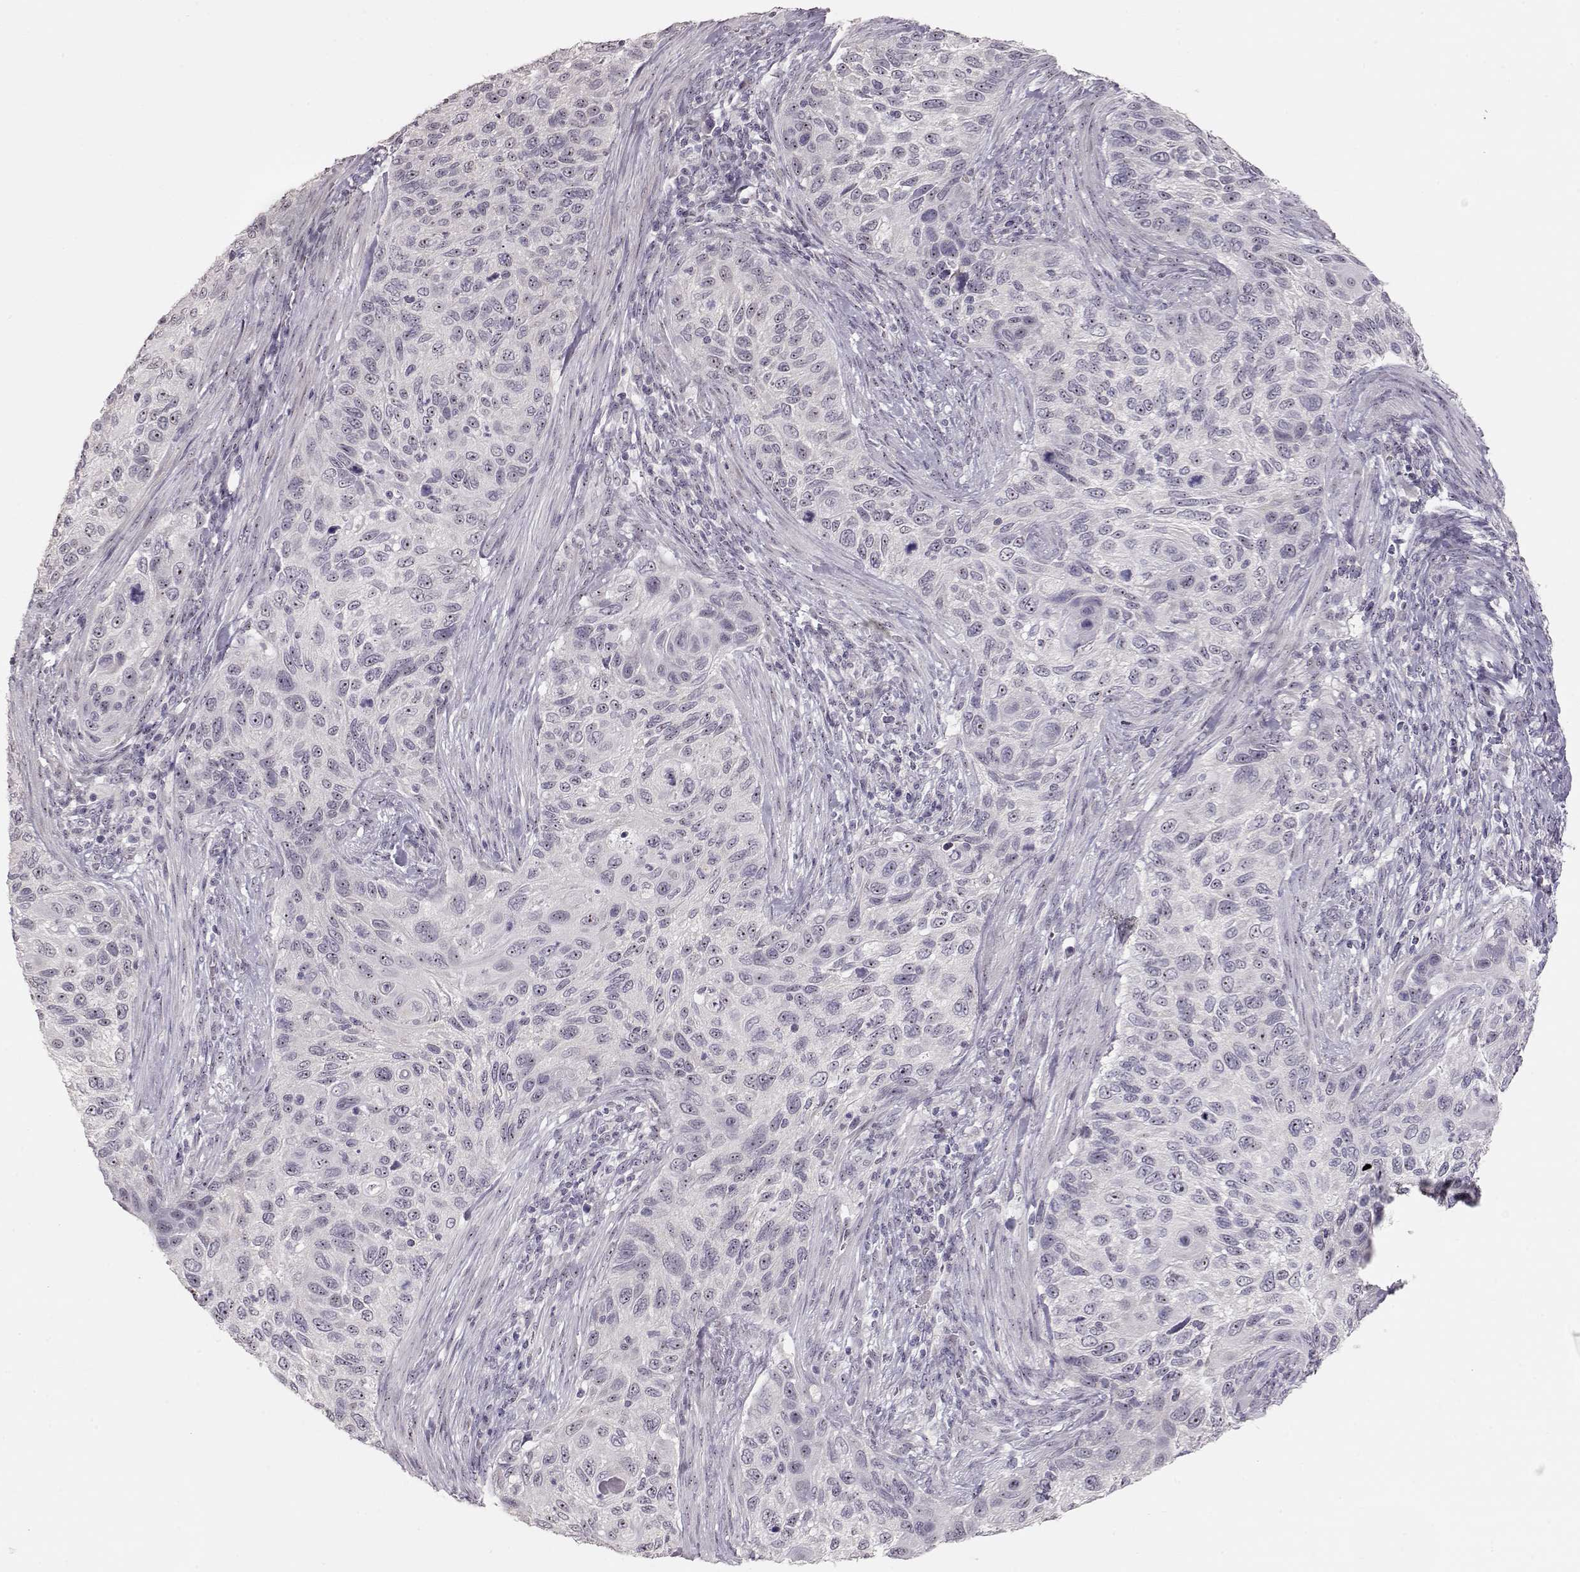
{"staining": {"intensity": "negative", "quantity": "none", "location": "none"}, "tissue": "cervical cancer", "cell_type": "Tumor cells", "image_type": "cancer", "snomed": [{"axis": "morphology", "description": "Squamous cell carcinoma, NOS"}, {"axis": "topography", "description": "Cervix"}], "caption": "Immunohistochemistry (IHC) histopathology image of neoplastic tissue: human cervical squamous cell carcinoma stained with DAB displays no significant protein staining in tumor cells. (DAB IHC with hematoxylin counter stain).", "gene": "FAM205A", "patient": {"sex": "female", "age": 70}}